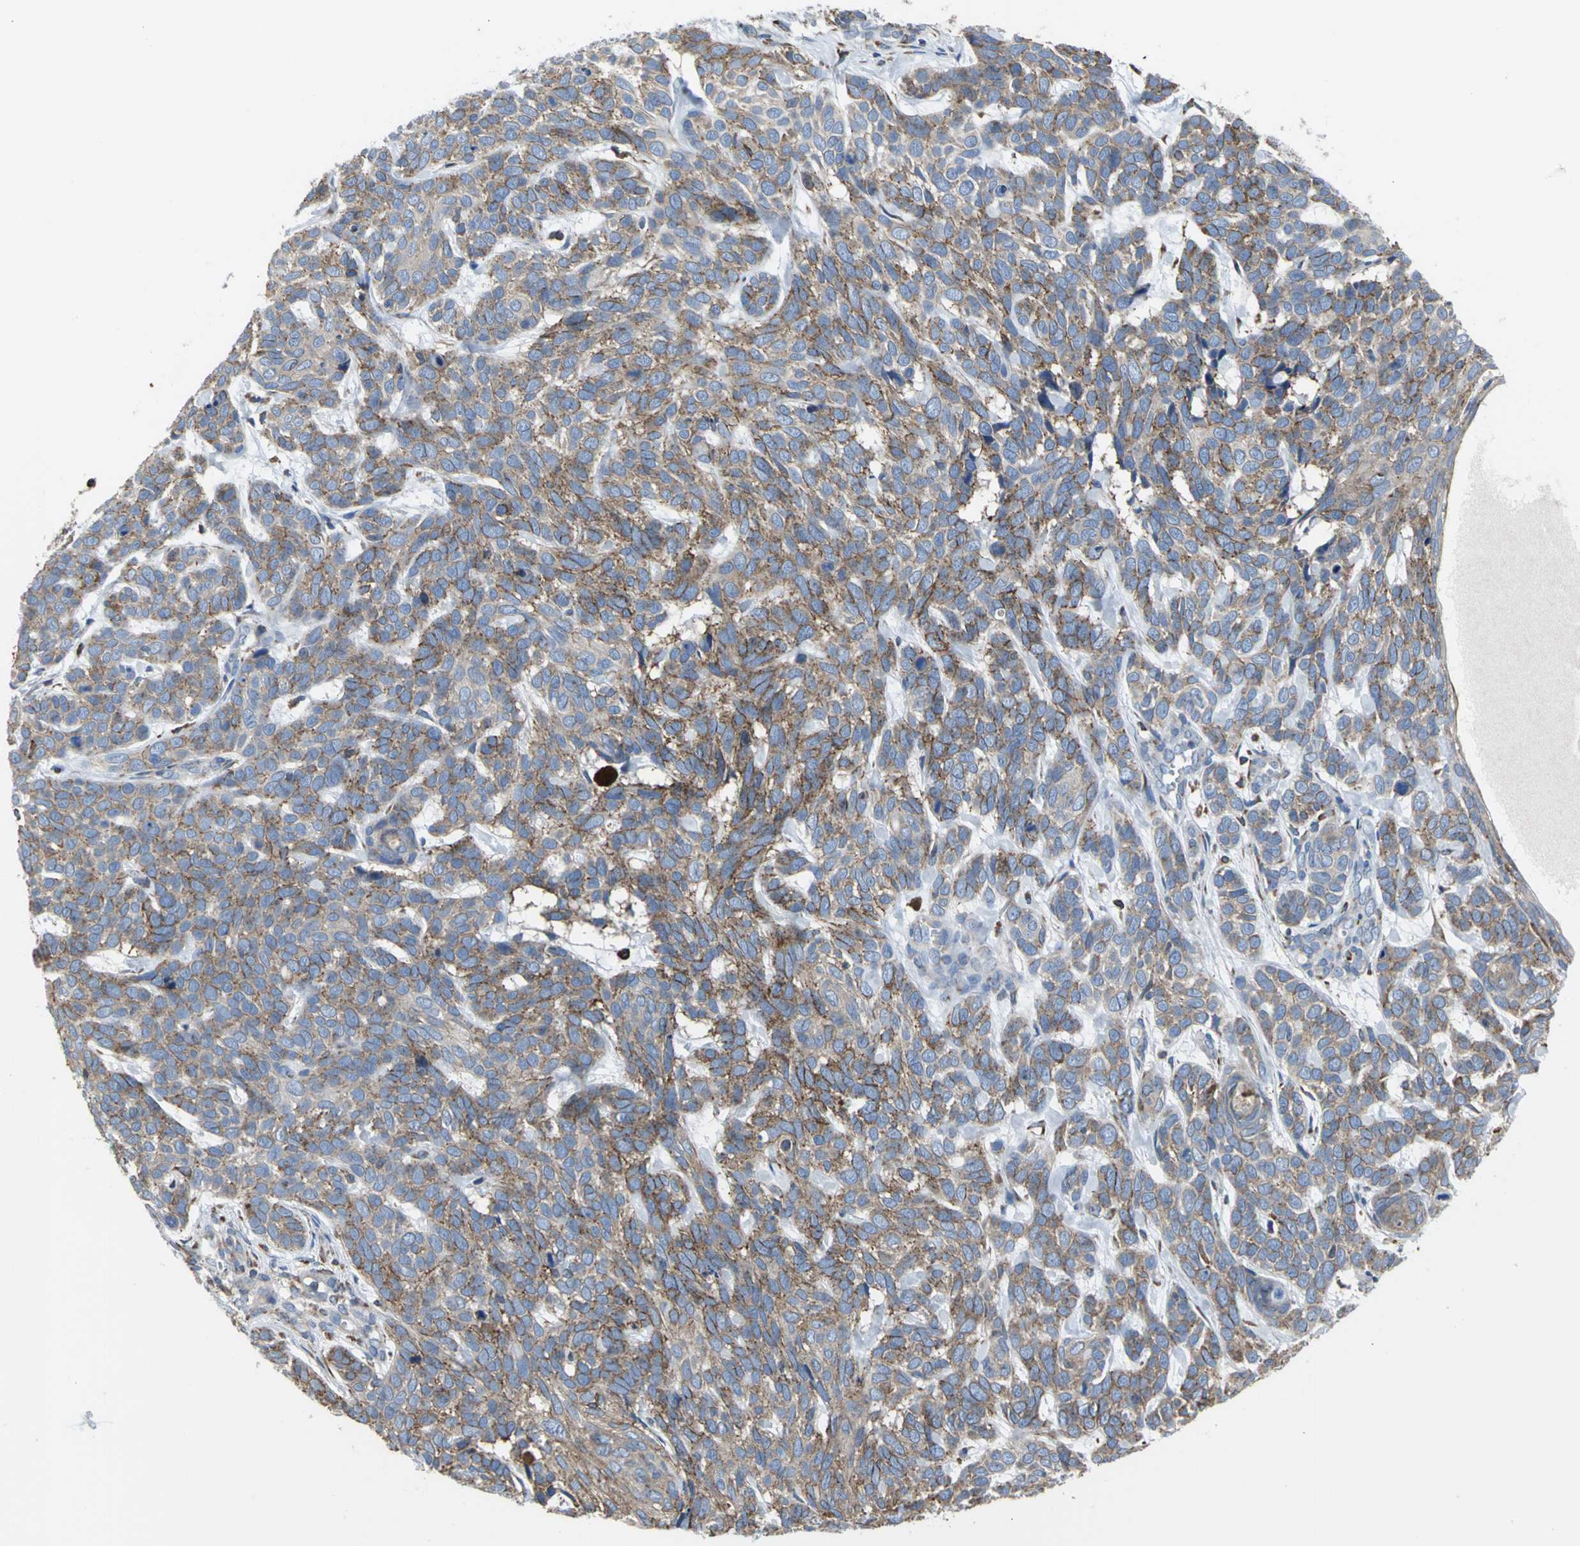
{"staining": {"intensity": "weak", "quantity": "25%-75%", "location": "cytoplasmic/membranous"}, "tissue": "skin cancer", "cell_type": "Tumor cells", "image_type": "cancer", "snomed": [{"axis": "morphology", "description": "Basal cell carcinoma"}, {"axis": "topography", "description": "Skin"}], "caption": "Tumor cells exhibit low levels of weak cytoplasmic/membranous expression in approximately 25%-75% of cells in human skin cancer. (Stains: DAB in brown, nuclei in blue, Microscopy: brightfield microscopy at high magnification).", "gene": "SDF2L1", "patient": {"sex": "male", "age": 87}}